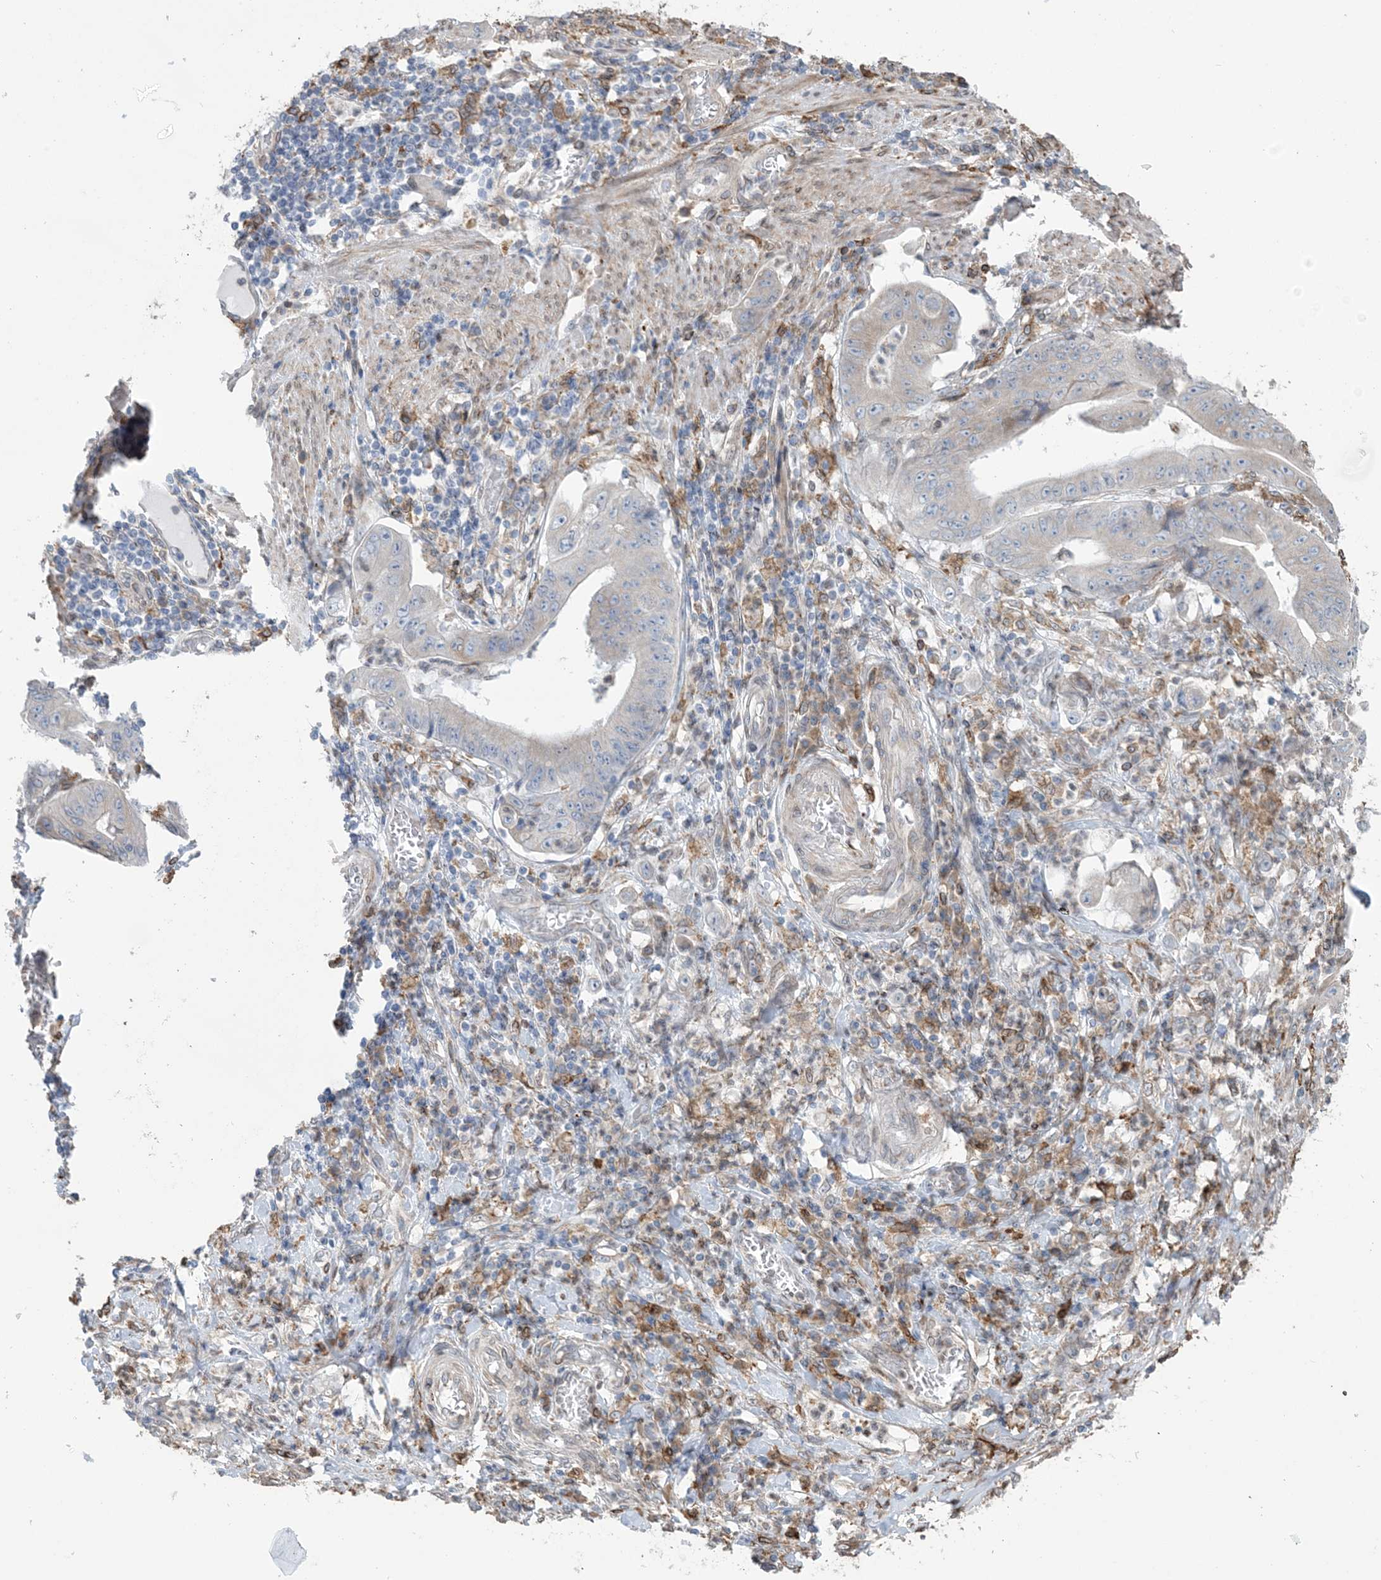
{"staining": {"intensity": "weak", "quantity": "<25%", "location": "cytoplasmic/membranous"}, "tissue": "stomach cancer", "cell_type": "Tumor cells", "image_type": "cancer", "snomed": [{"axis": "morphology", "description": "Adenocarcinoma, NOS"}, {"axis": "topography", "description": "Stomach"}], "caption": "High magnification brightfield microscopy of stomach cancer (adenocarcinoma) stained with DAB (3,3'-diaminobenzidine) (brown) and counterstained with hematoxylin (blue): tumor cells show no significant positivity. Nuclei are stained in blue.", "gene": "SHANK1", "patient": {"sex": "female", "age": 73}}